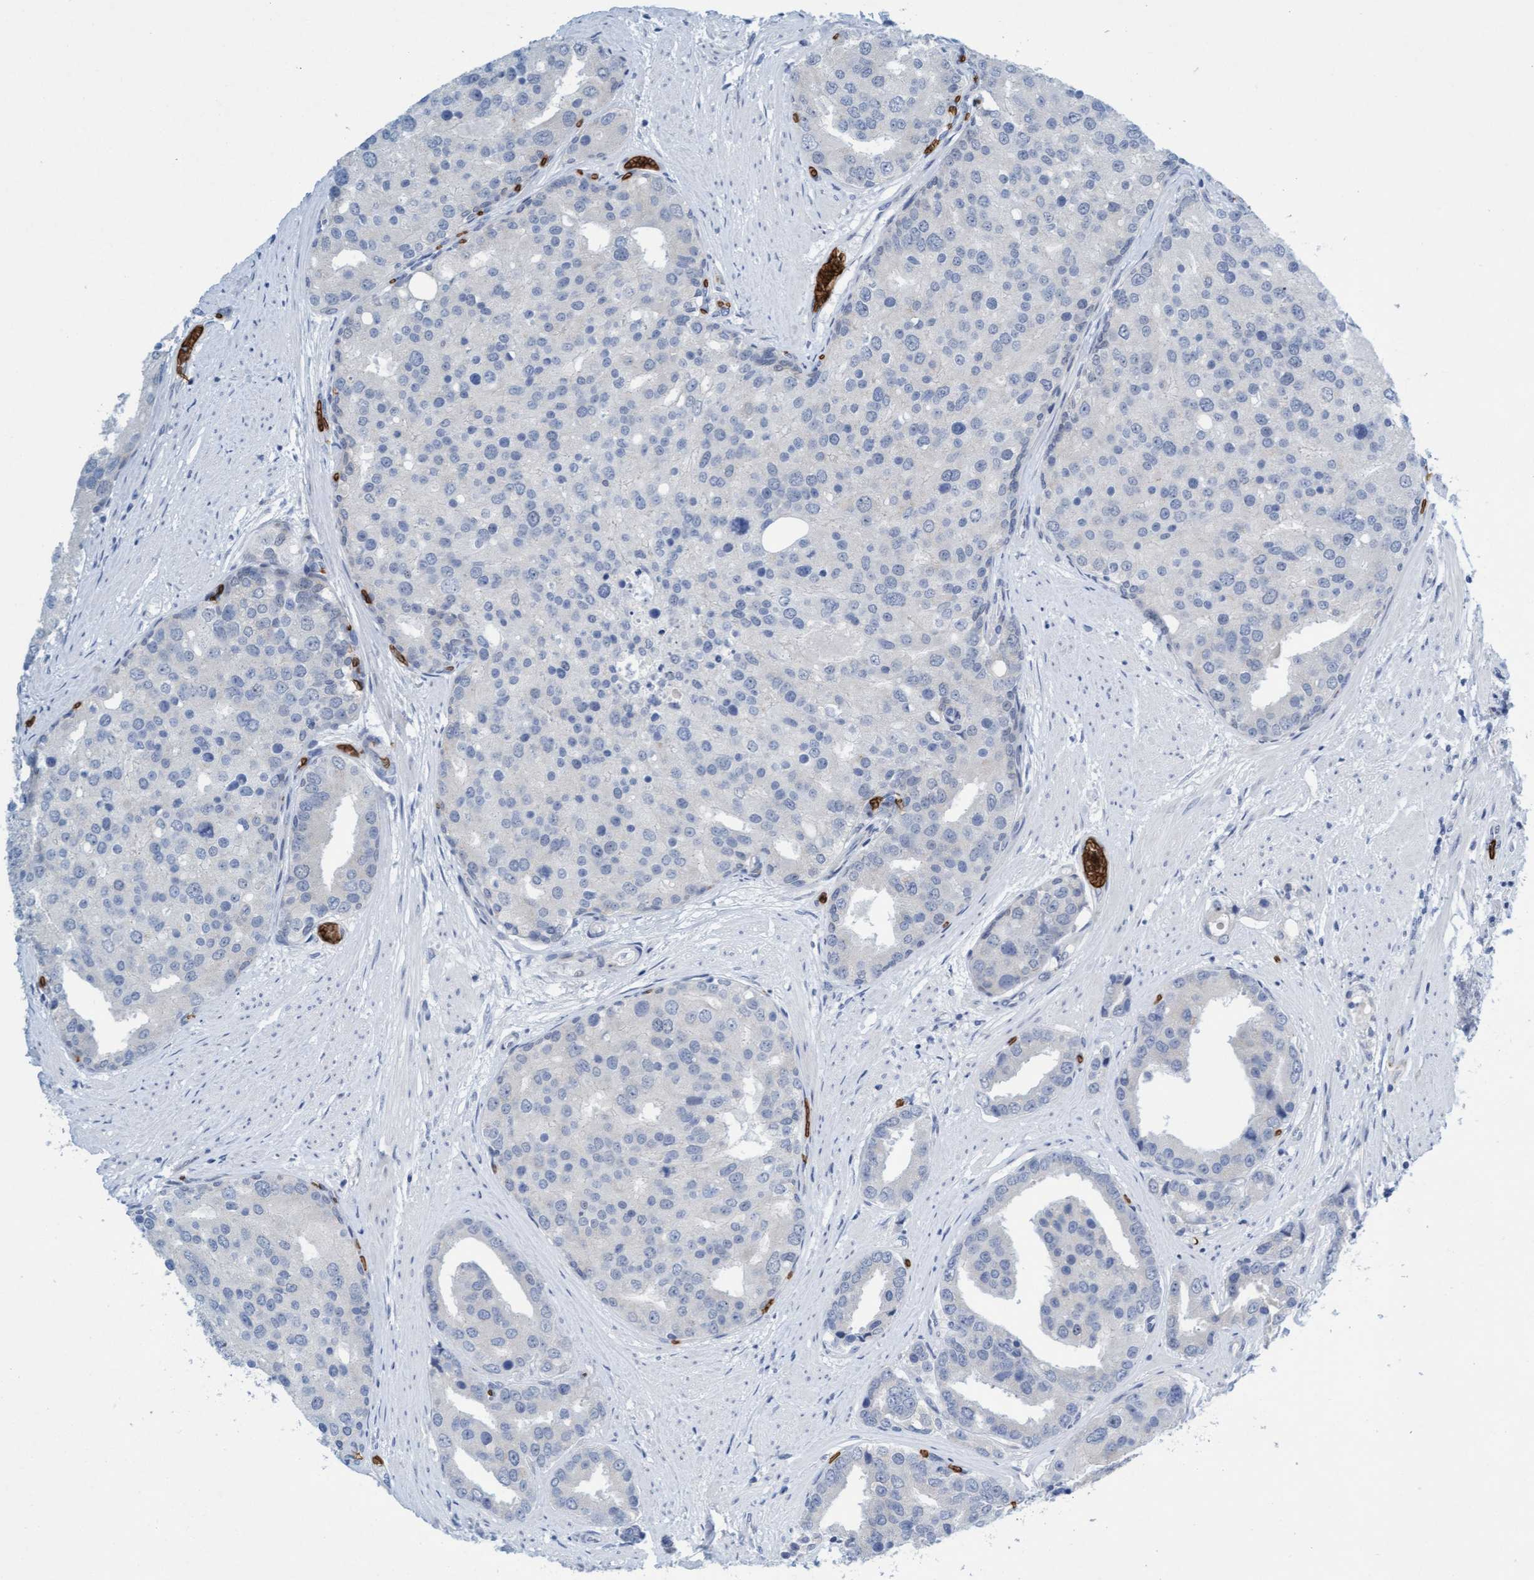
{"staining": {"intensity": "negative", "quantity": "none", "location": "none"}, "tissue": "prostate cancer", "cell_type": "Tumor cells", "image_type": "cancer", "snomed": [{"axis": "morphology", "description": "Adenocarcinoma, High grade"}, {"axis": "topography", "description": "Prostate"}], "caption": "DAB immunohistochemical staining of prostate cancer (high-grade adenocarcinoma) shows no significant positivity in tumor cells. Nuclei are stained in blue.", "gene": "SPEM2", "patient": {"sex": "male", "age": 50}}